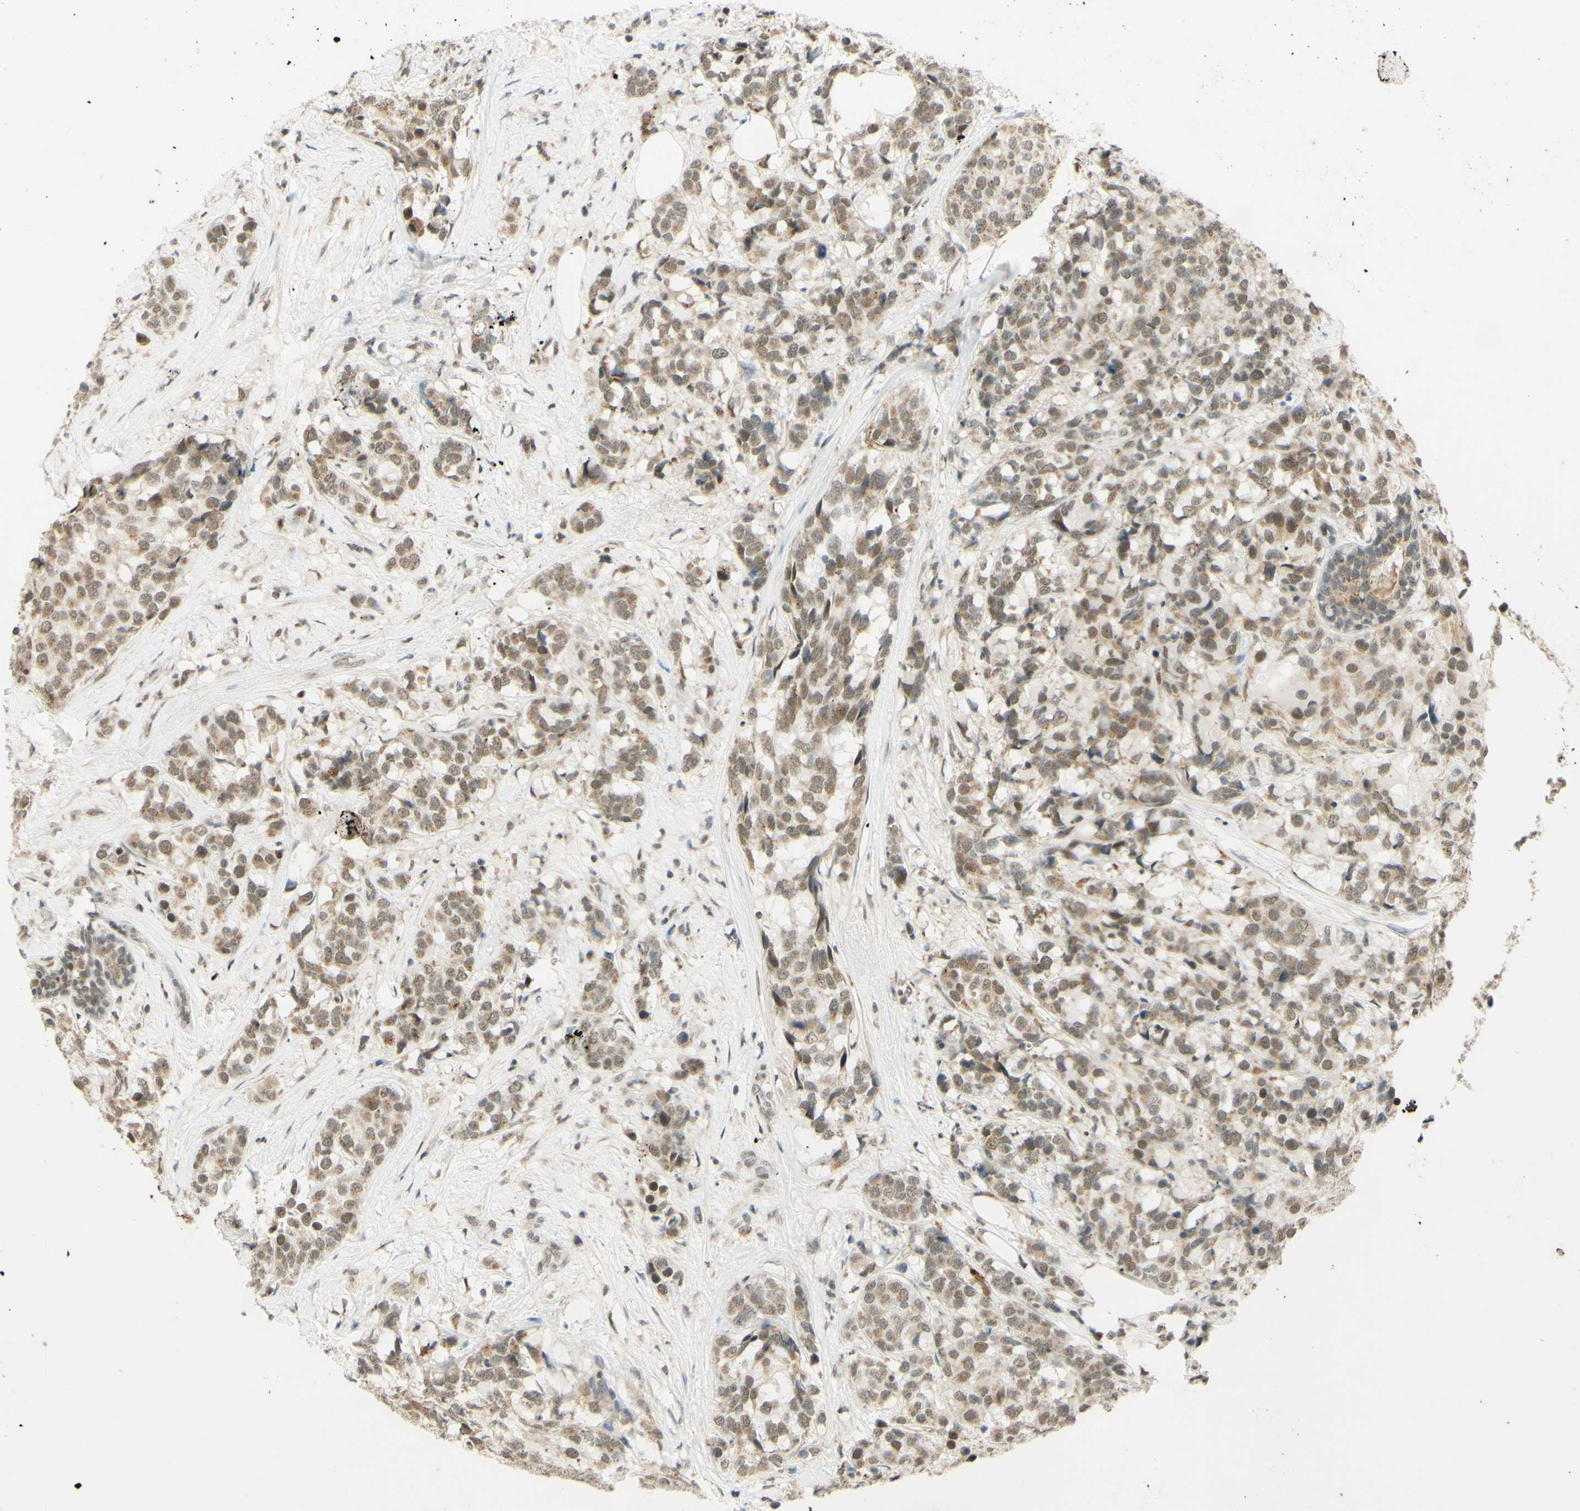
{"staining": {"intensity": "moderate", "quantity": ">75%", "location": "nuclear"}, "tissue": "breast cancer", "cell_type": "Tumor cells", "image_type": "cancer", "snomed": [{"axis": "morphology", "description": "Lobular carcinoma"}, {"axis": "topography", "description": "Breast"}], "caption": "This is a histology image of immunohistochemistry (IHC) staining of breast cancer (lobular carcinoma), which shows moderate staining in the nuclear of tumor cells.", "gene": "SMARCB1", "patient": {"sex": "female", "age": 59}}